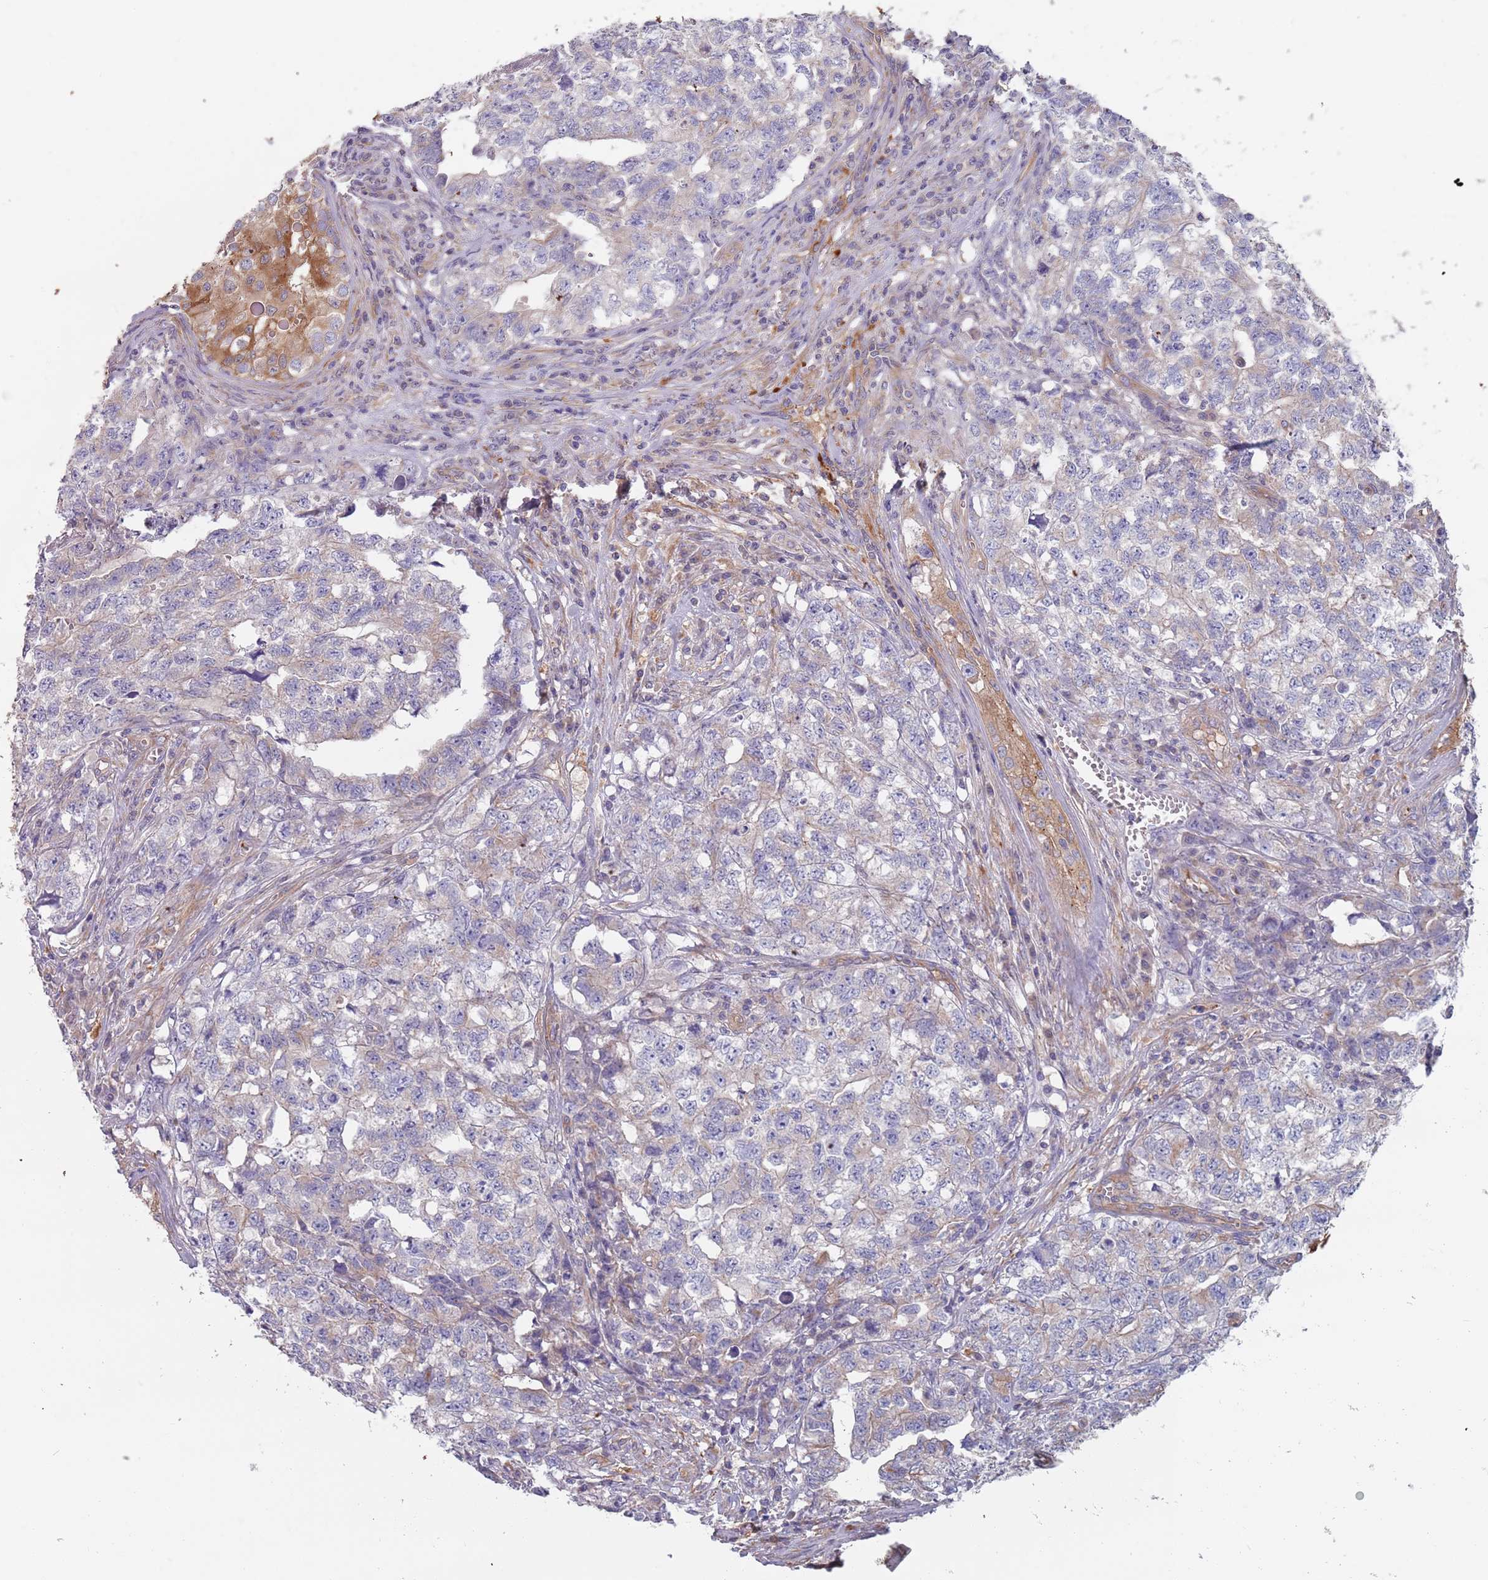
{"staining": {"intensity": "negative", "quantity": "none", "location": "none"}, "tissue": "testis cancer", "cell_type": "Tumor cells", "image_type": "cancer", "snomed": [{"axis": "morphology", "description": "Carcinoma, Embryonal, NOS"}, {"axis": "topography", "description": "Testis"}], "caption": "DAB (3,3'-diaminobenzidine) immunohistochemical staining of embryonal carcinoma (testis) reveals no significant staining in tumor cells.", "gene": "APPL2", "patient": {"sex": "male", "age": 31}}